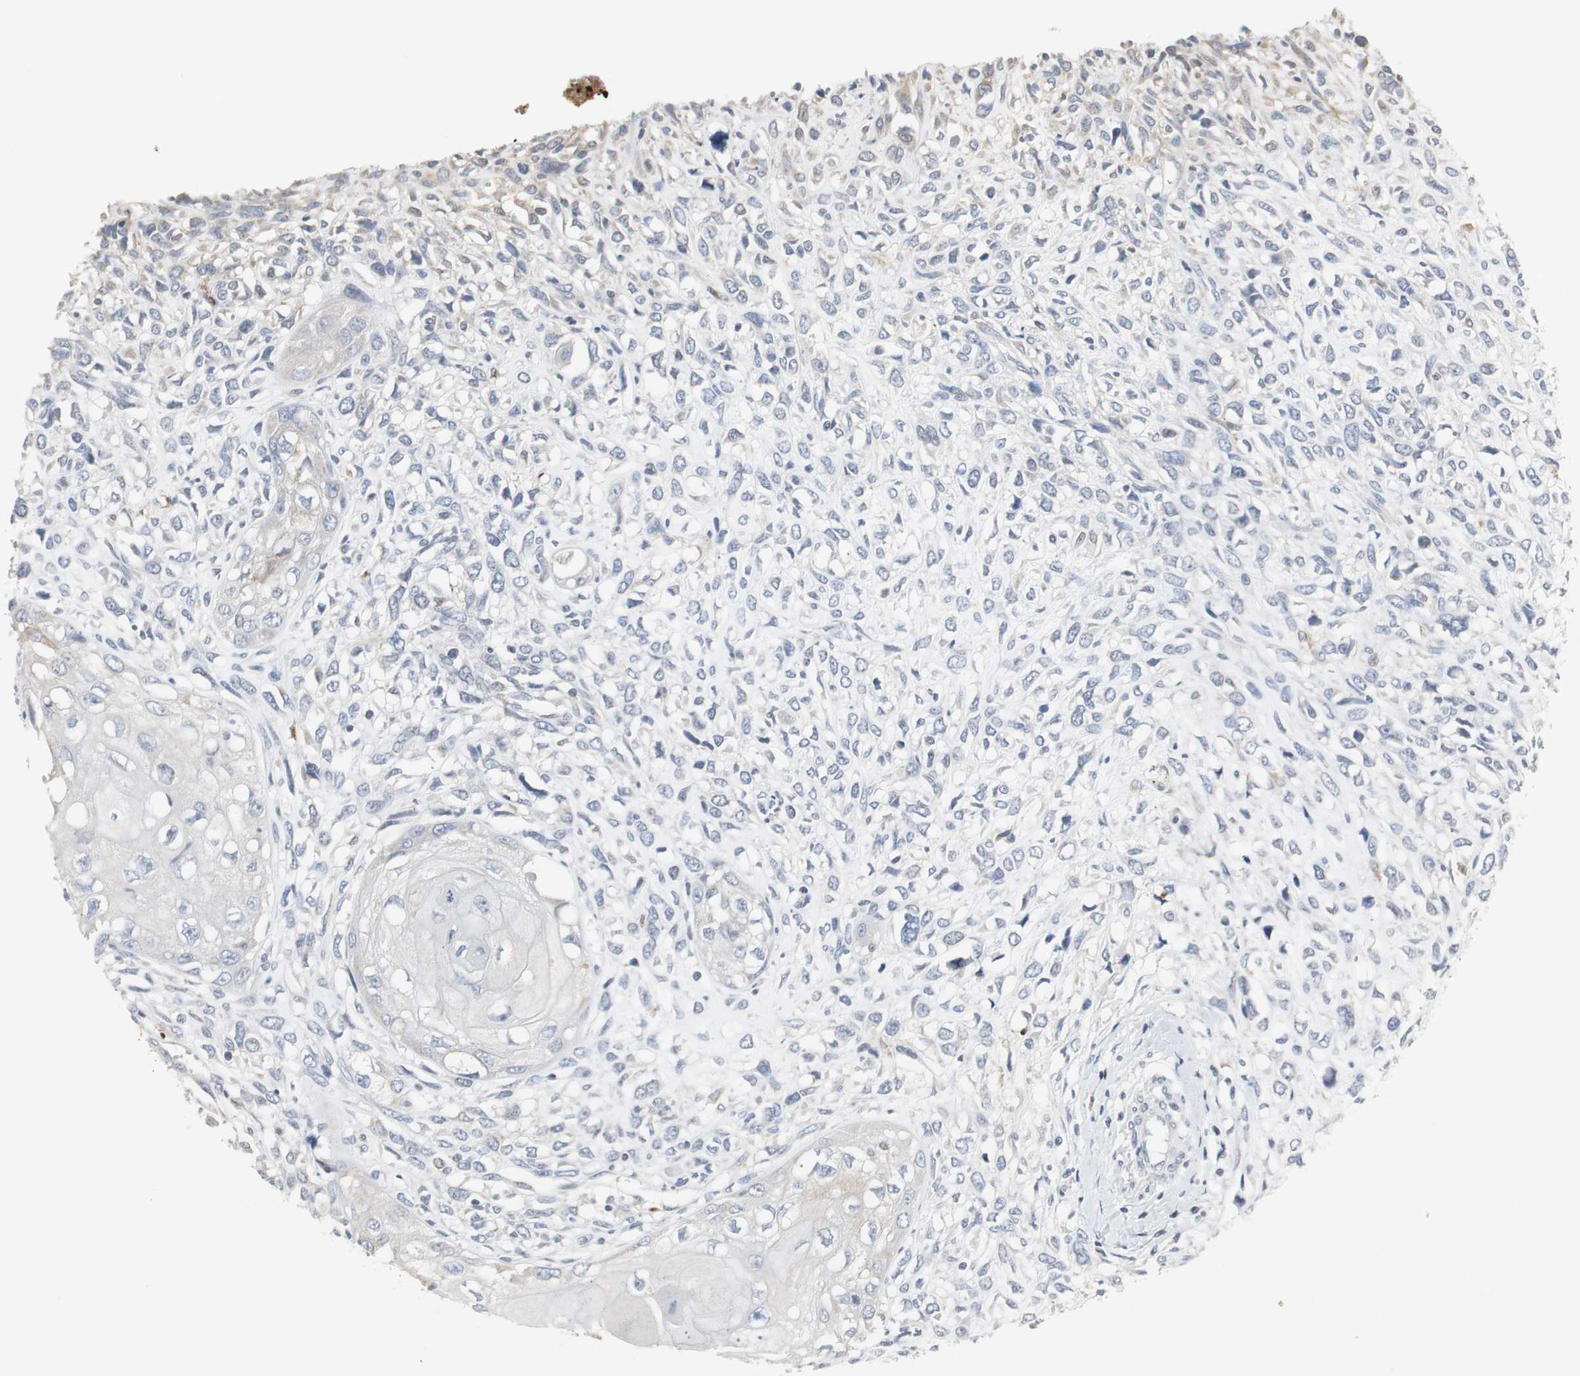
{"staining": {"intensity": "negative", "quantity": "none", "location": "none"}, "tissue": "head and neck cancer", "cell_type": "Tumor cells", "image_type": "cancer", "snomed": [{"axis": "morphology", "description": "Necrosis, NOS"}, {"axis": "morphology", "description": "Neoplasm, malignant, NOS"}, {"axis": "topography", "description": "Salivary gland"}, {"axis": "topography", "description": "Head-Neck"}], "caption": "IHC photomicrograph of neoplastic tissue: head and neck cancer stained with DAB shows no significant protein positivity in tumor cells.", "gene": "PI15", "patient": {"sex": "male", "age": 43}}